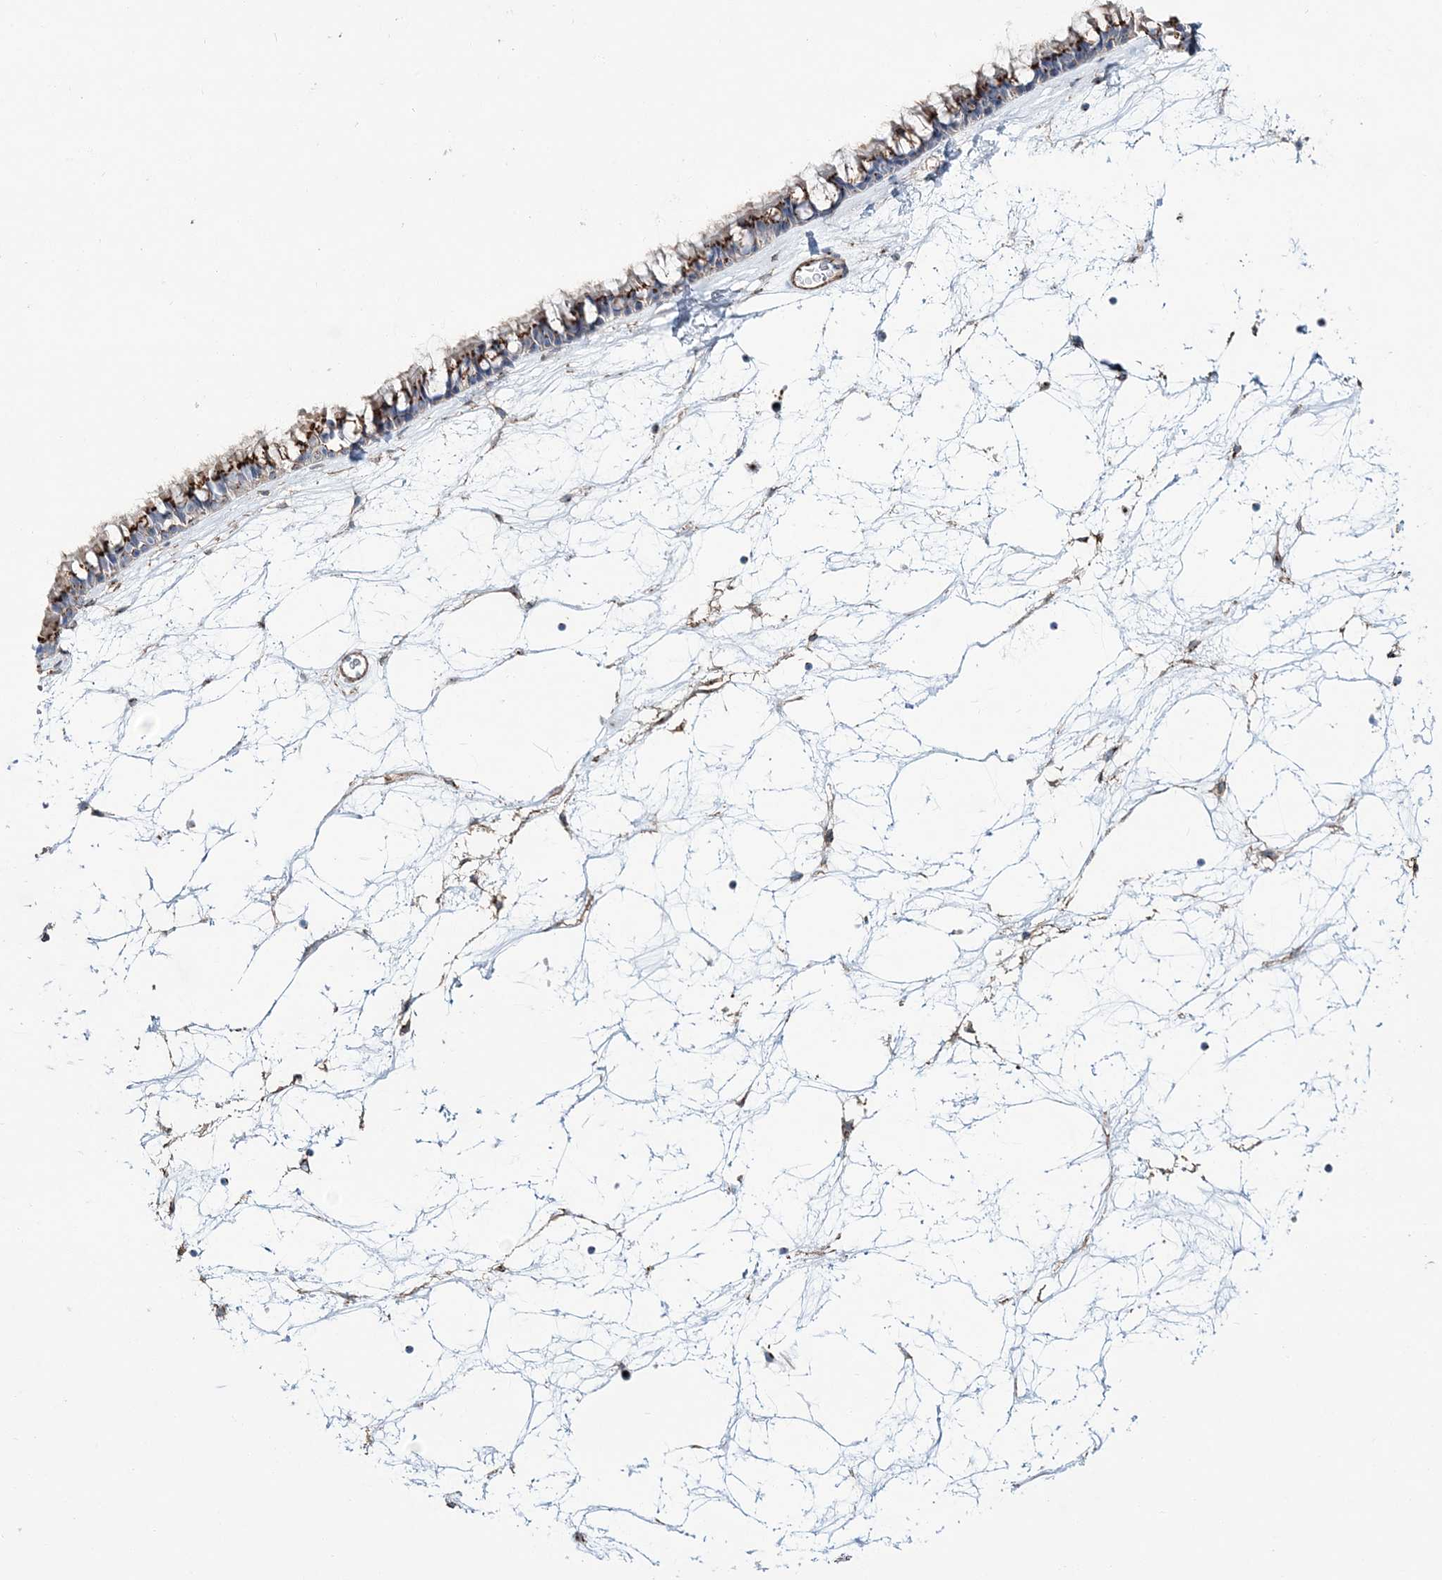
{"staining": {"intensity": "strong", "quantity": ">75%", "location": "cytoplasmic/membranous"}, "tissue": "nasopharynx", "cell_type": "Respiratory epithelial cells", "image_type": "normal", "snomed": [{"axis": "morphology", "description": "Normal tissue, NOS"}, {"axis": "topography", "description": "Nasopharynx"}], "caption": "Brown immunohistochemical staining in benign nasopharynx shows strong cytoplasmic/membranous staining in approximately >75% of respiratory epithelial cells.", "gene": "MAN1A2", "patient": {"sex": "male", "age": 64}}